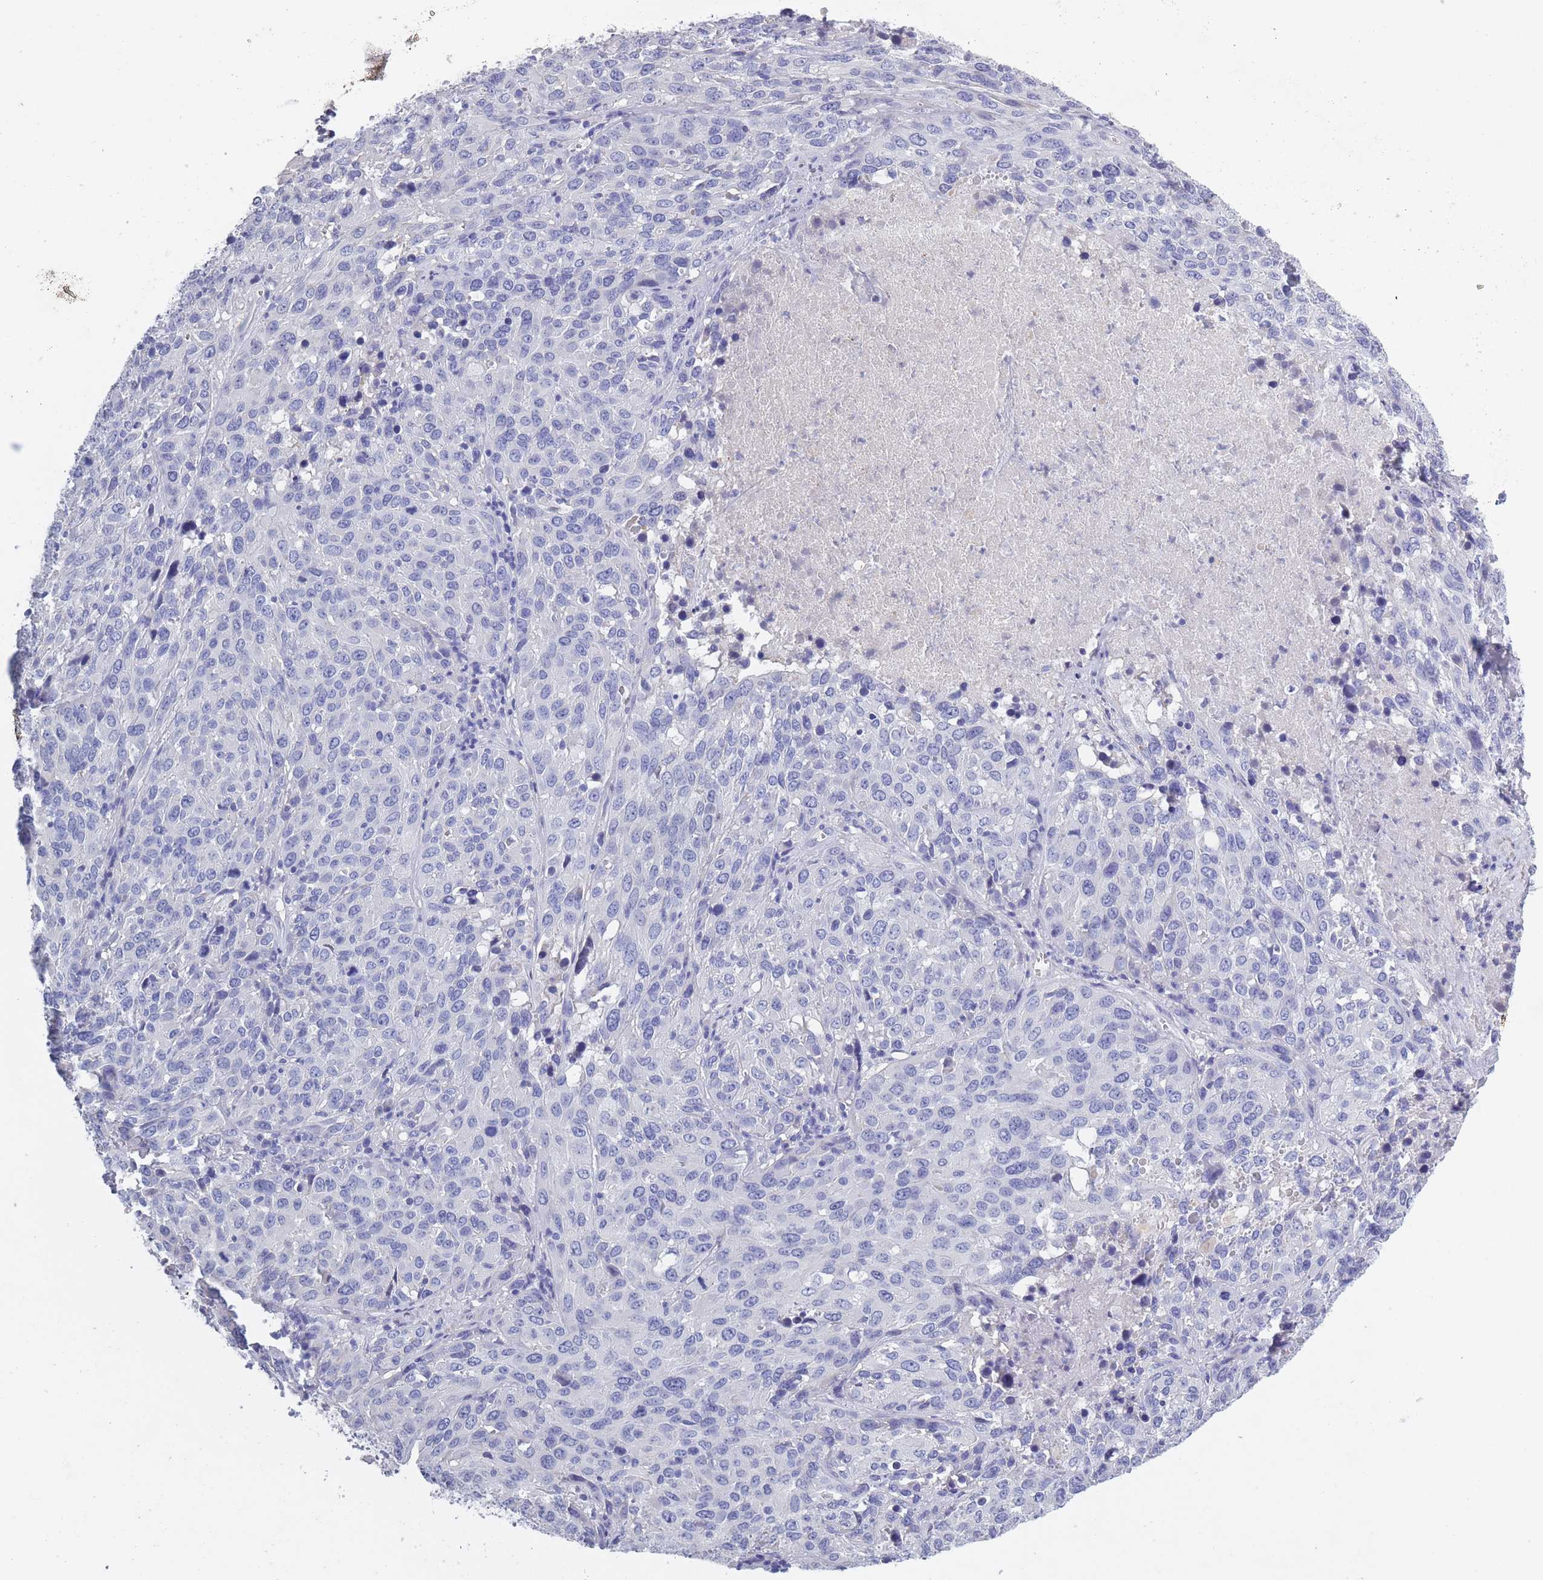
{"staining": {"intensity": "negative", "quantity": "none", "location": "none"}, "tissue": "cervical cancer", "cell_type": "Tumor cells", "image_type": "cancer", "snomed": [{"axis": "morphology", "description": "Squamous cell carcinoma, NOS"}, {"axis": "topography", "description": "Cervix"}], "caption": "This is an IHC histopathology image of human cervical cancer. There is no expression in tumor cells.", "gene": "OR4C5", "patient": {"sex": "female", "age": 51}}